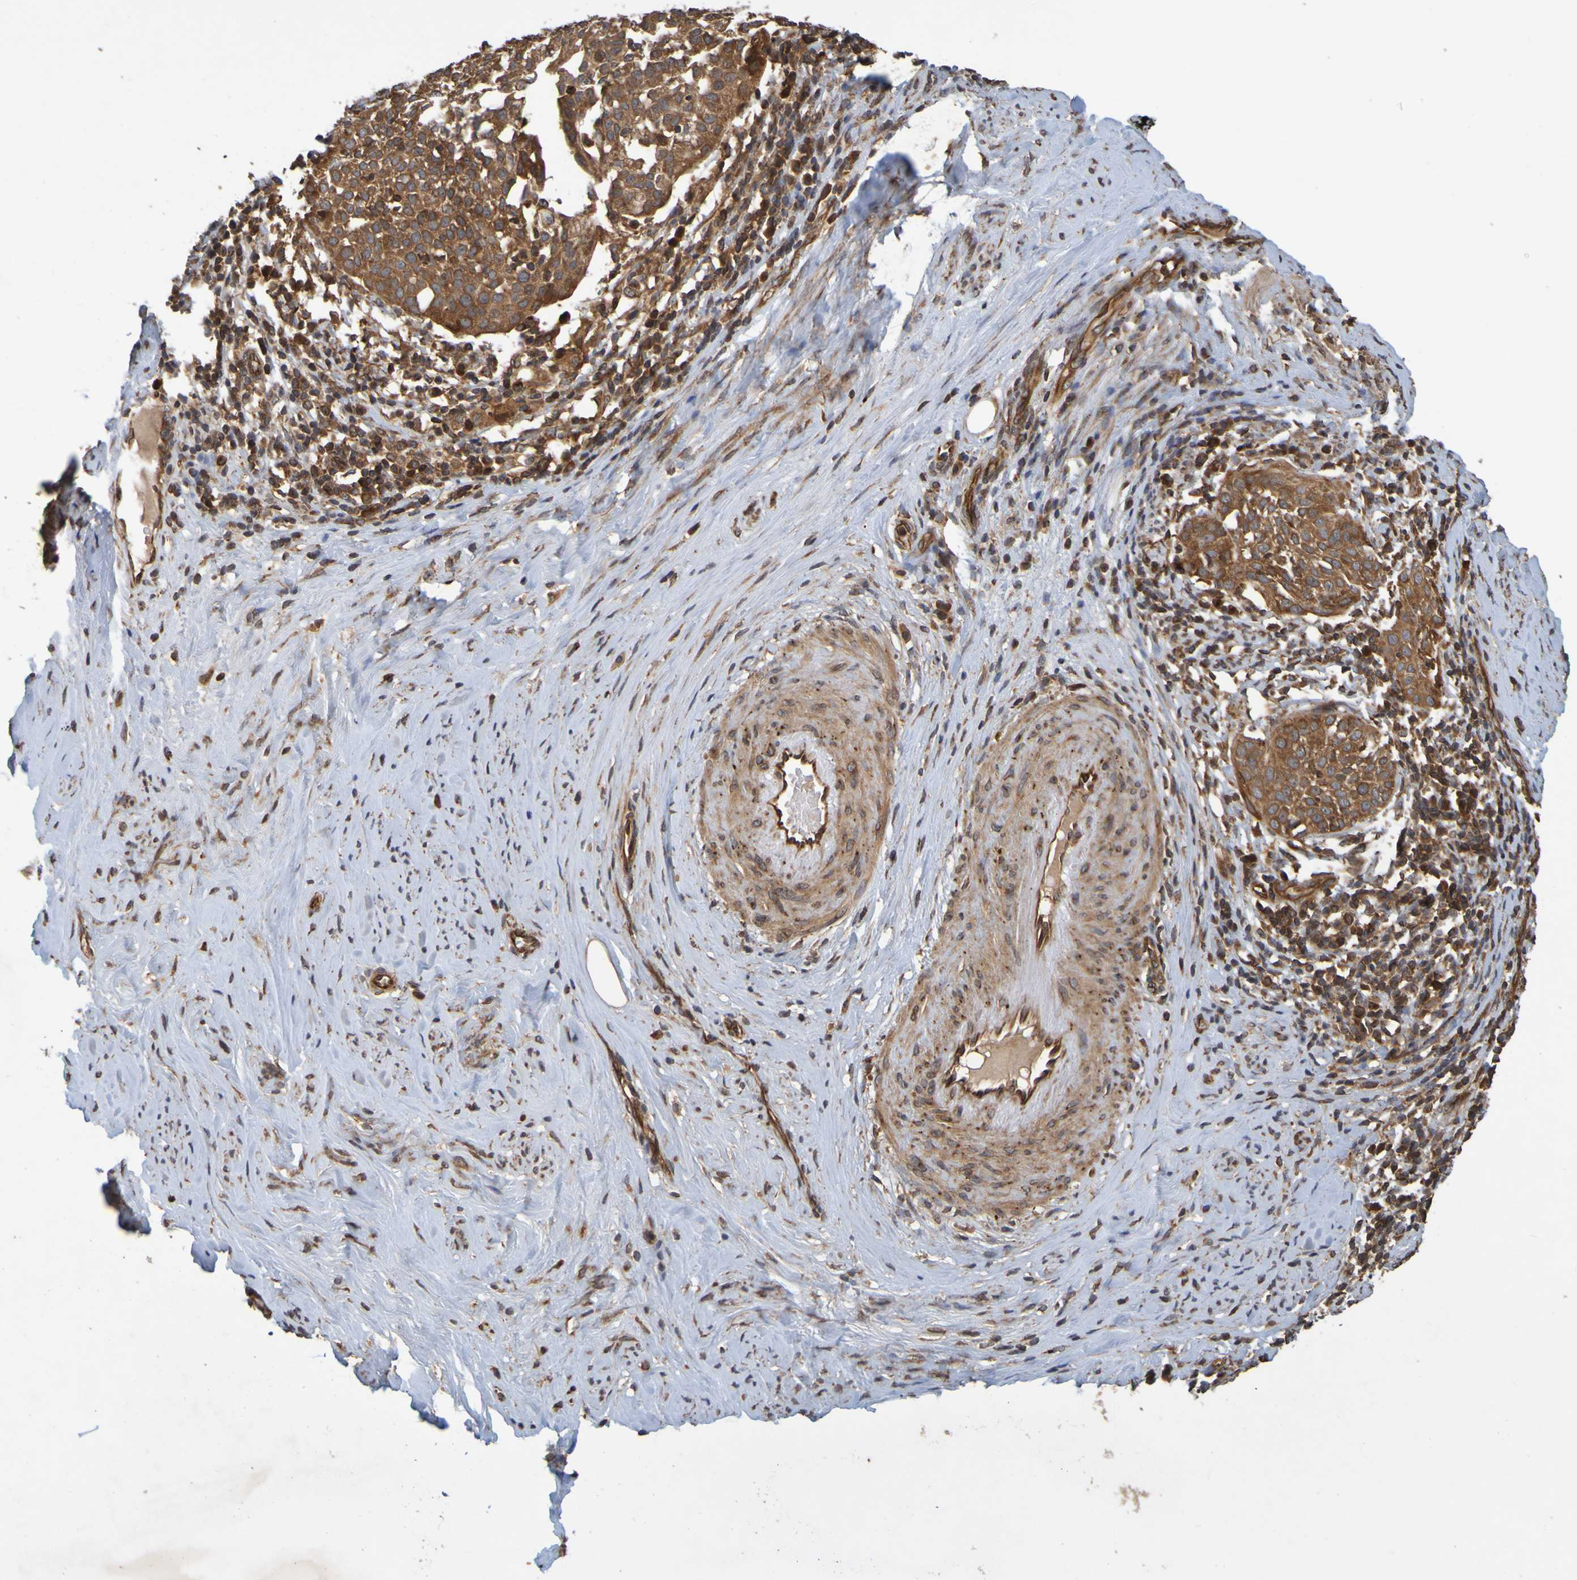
{"staining": {"intensity": "strong", "quantity": ">75%", "location": "cytoplasmic/membranous"}, "tissue": "cervical cancer", "cell_type": "Tumor cells", "image_type": "cancer", "snomed": [{"axis": "morphology", "description": "Squamous cell carcinoma, NOS"}, {"axis": "topography", "description": "Cervix"}], "caption": "Immunohistochemistry of human squamous cell carcinoma (cervical) demonstrates high levels of strong cytoplasmic/membranous expression in approximately >75% of tumor cells. (DAB = brown stain, brightfield microscopy at high magnification).", "gene": "OCRL", "patient": {"sex": "female", "age": 51}}